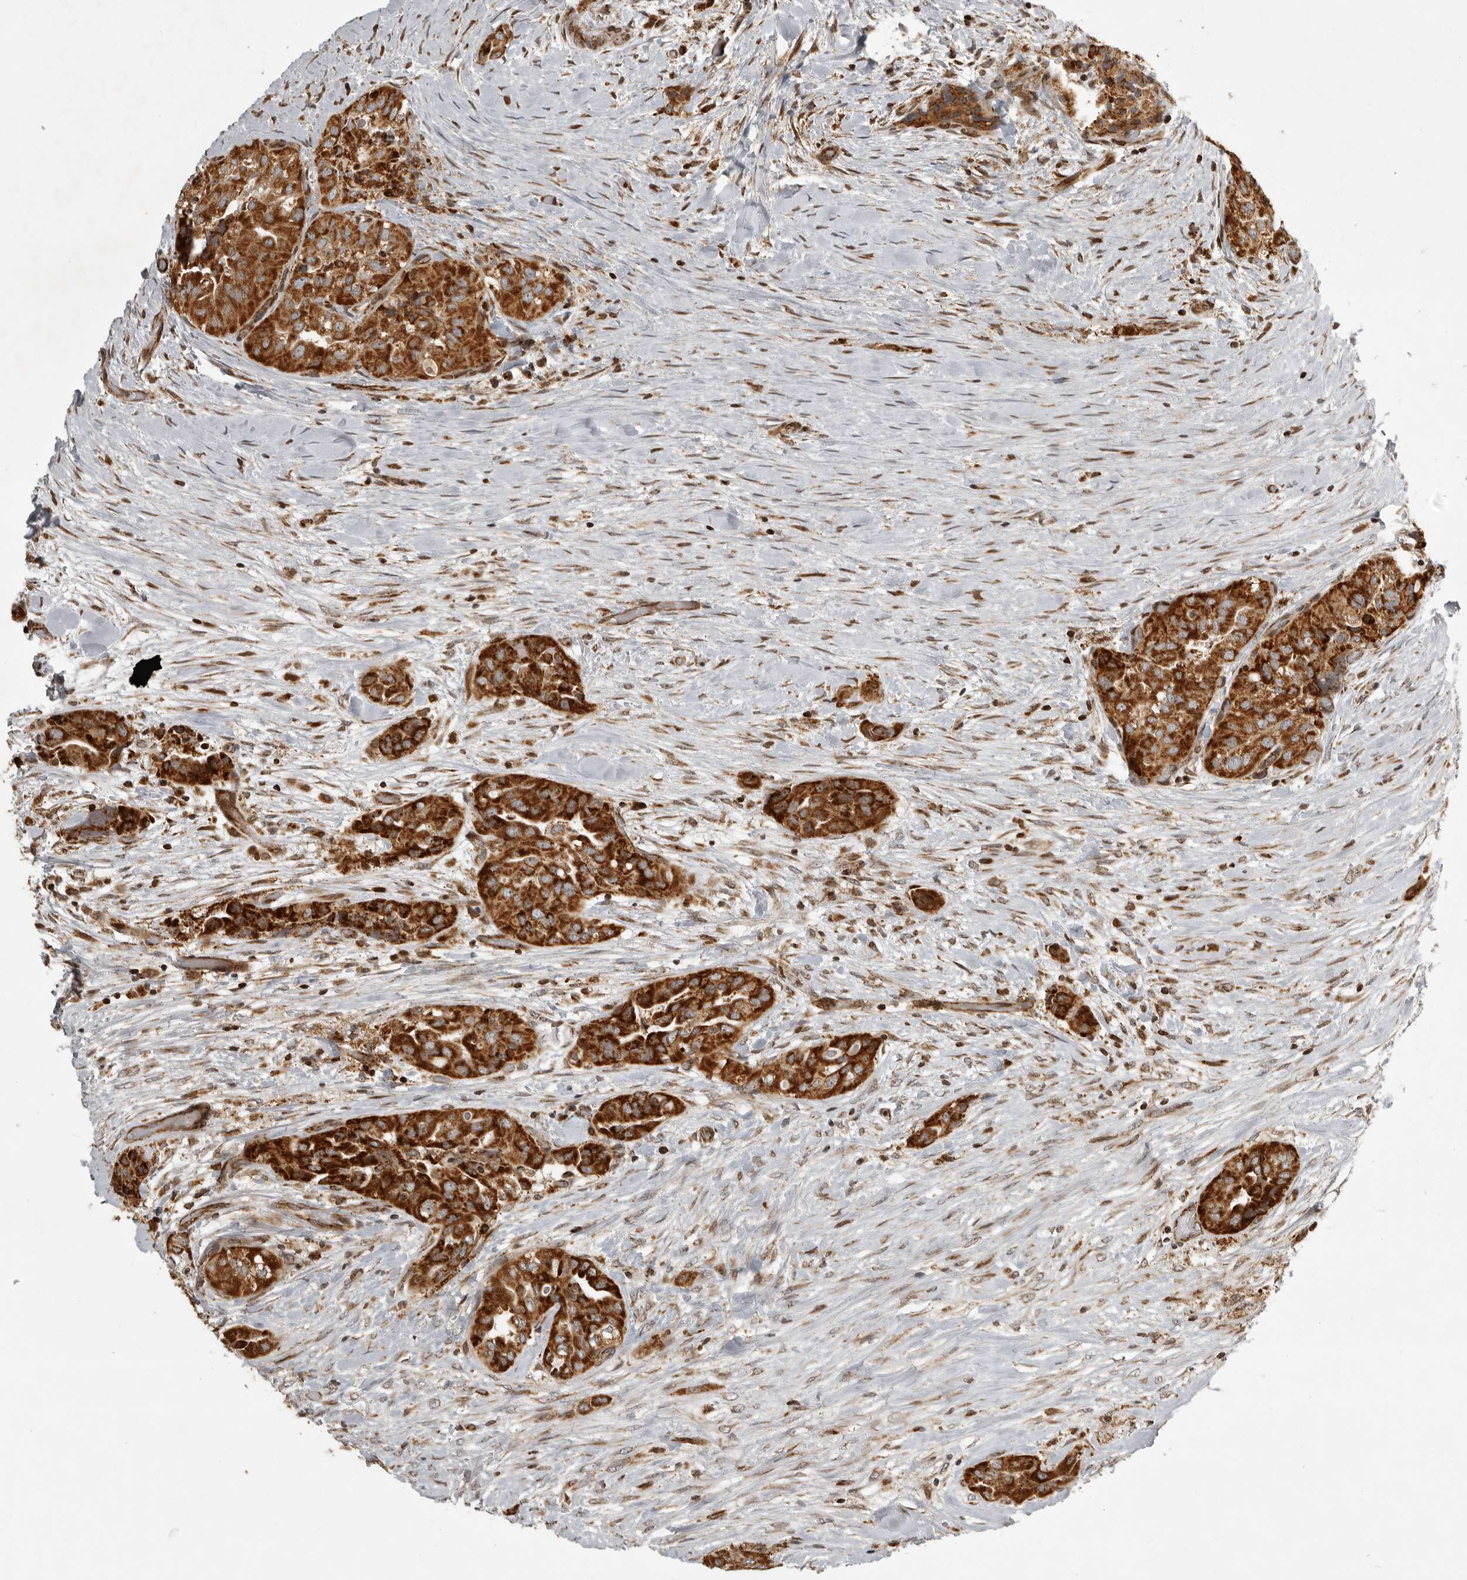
{"staining": {"intensity": "strong", "quantity": ">75%", "location": "cytoplasmic/membranous"}, "tissue": "thyroid cancer", "cell_type": "Tumor cells", "image_type": "cancer", "snomed": [{"axis": "morphology", "description": "Papillary adenocarcinoma, NOS"}, {"axis": "topography", "description": "Thyroid gland"}], "caption": "Tumor cells demonstrate strong cytoplasmic/membranous staining in about >75% of cells in thyroid cancer. The staining was performed using DAB to visualize the protein expression in brown, while the nuclei were stained in blue with hematoxylin (Magnification: 20x).", "gene": "NARS2", "patient": {"sex": "female", "age": 59}}